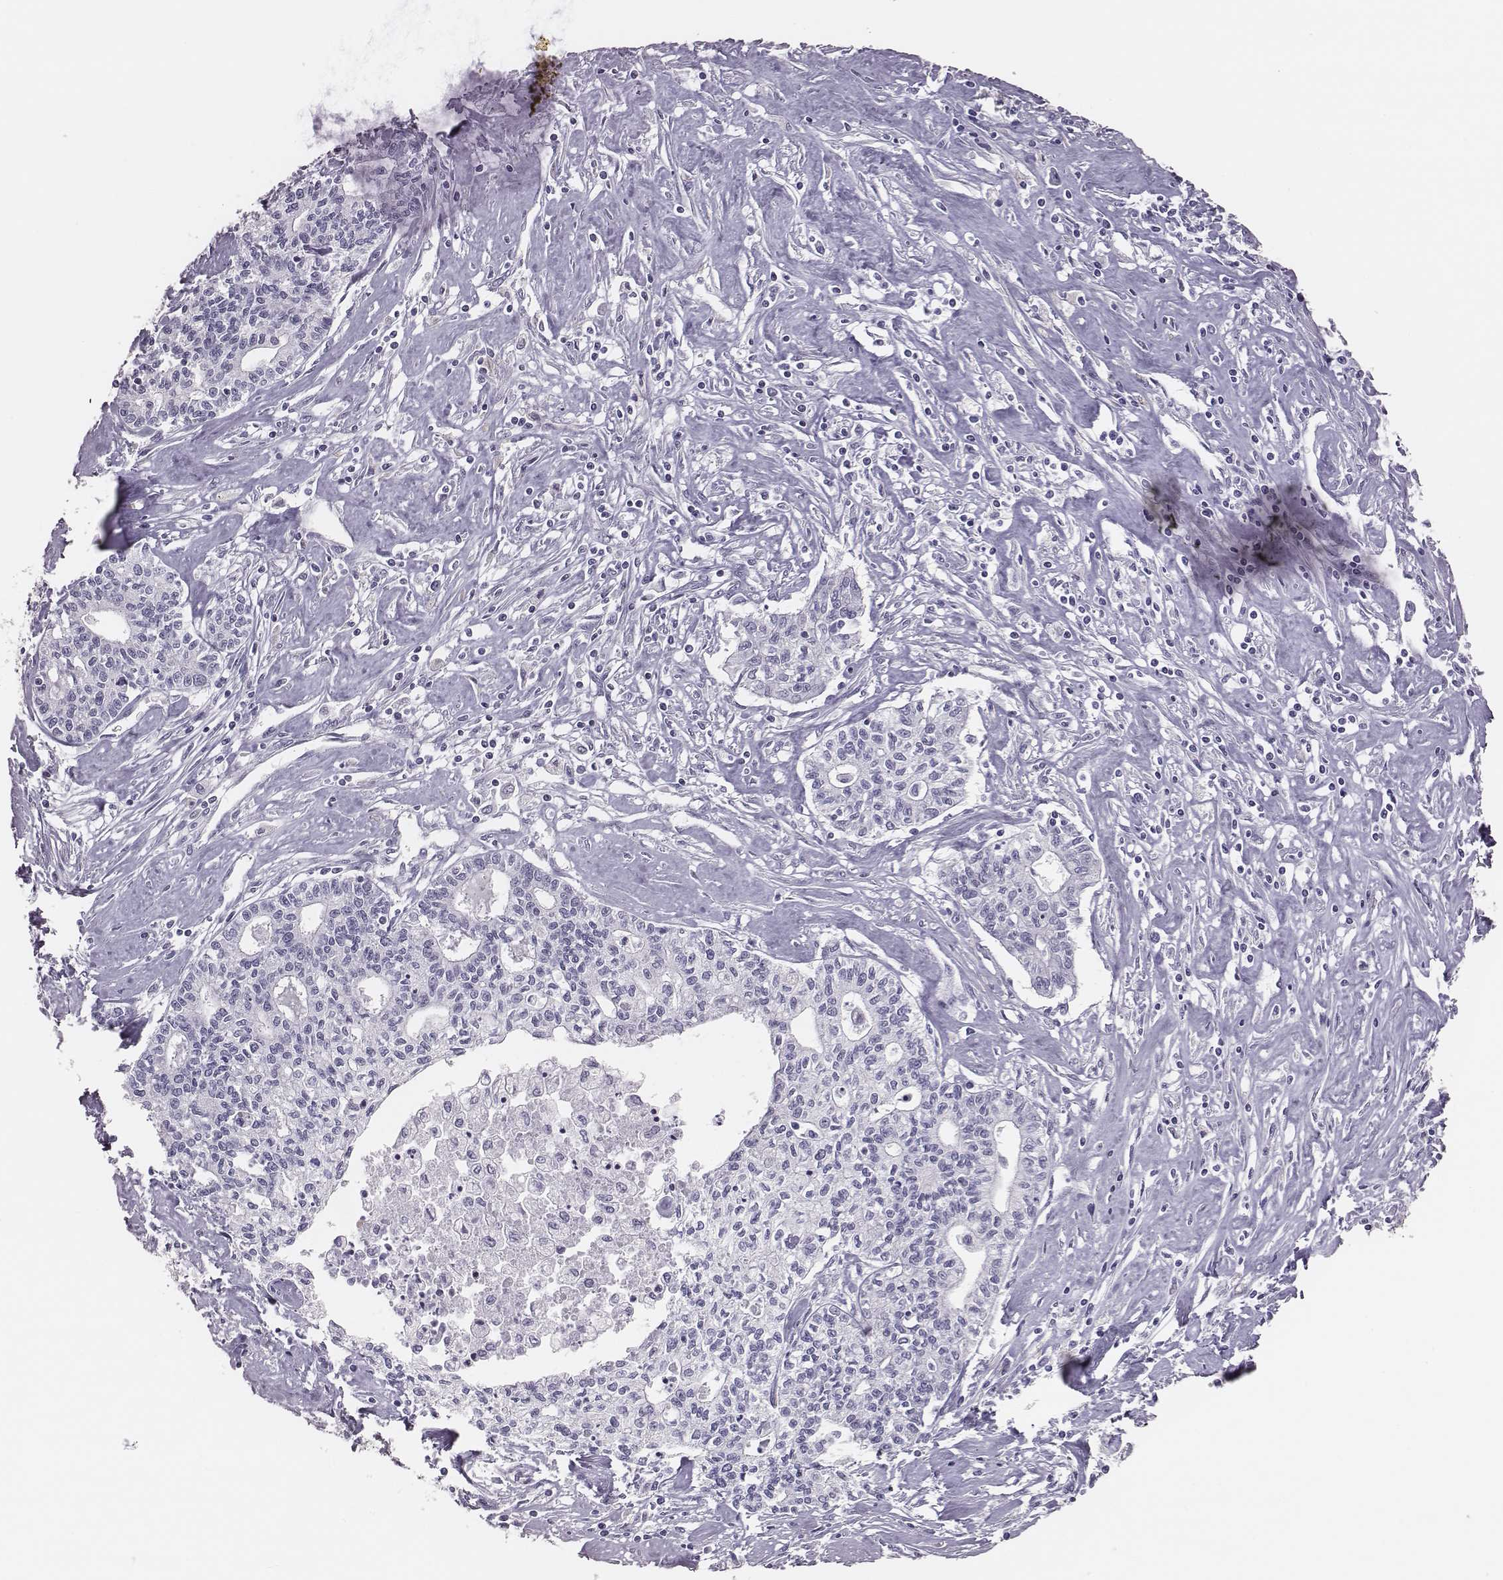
{"staining": {"intensity": "negative", "quantity": "none", "location": "none"}, "tissue": "liver cancer", "cell_type": "Tumor cells", "image_type": "cancer", "snomed": [{"axis": "morphology", "description": "Cholangiocarcinoma"}, {"axis": "topography", "description": "Liver"}], "caption": "IHC histopathology image of cholangiocarcinoma (liver) stained for a protein (brown), which shows no staining in tumor cells.", "gene": "H1-6", "patient": {"sex": "female", "age": 61}}